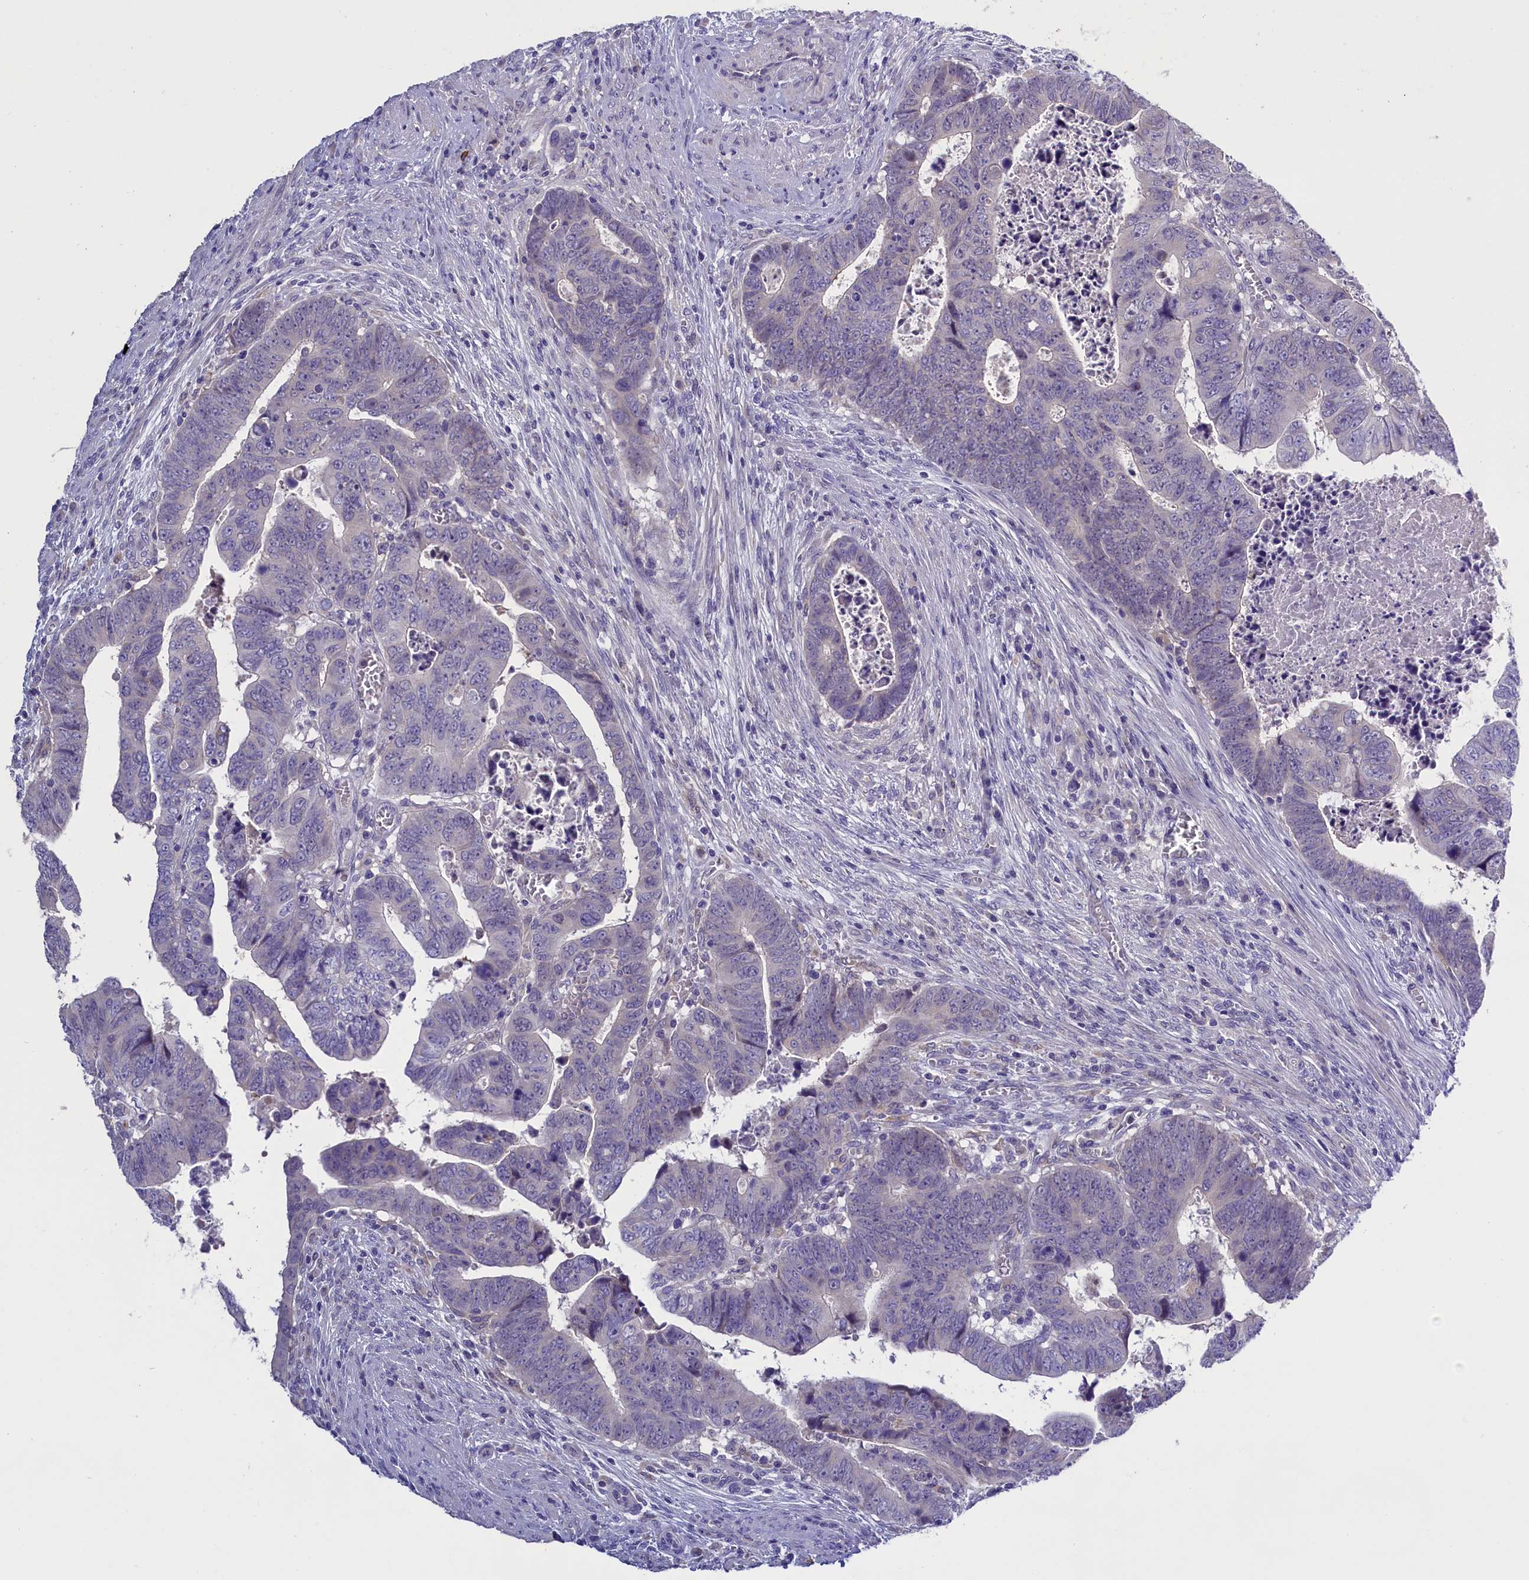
{"staining": {"intensity": "negative", "quantity": "none", "location": "none"}, "tissue": "colorectal cancer", "cell_type": "Tumor cells", "image_type": "cancer", "snomed": [{"axis": "morphology", "description": "Normal tissue, NOS"}, {"axis": "morphology", "description": "Adenocarcinoma, NOS"}, {"axis": "topography", "description": "Rectum"}], "caption": "Immunohistochemistry (IHC) photomicrograph of neoplastic tissue: human colorectal adenocarcinoma stained with DAB (3,3'-diaminobenzidine) reveals no significant protein expression in tumor cells.", "gene": "ENPP6", "patient": {"sex": "female", "age": 65}}